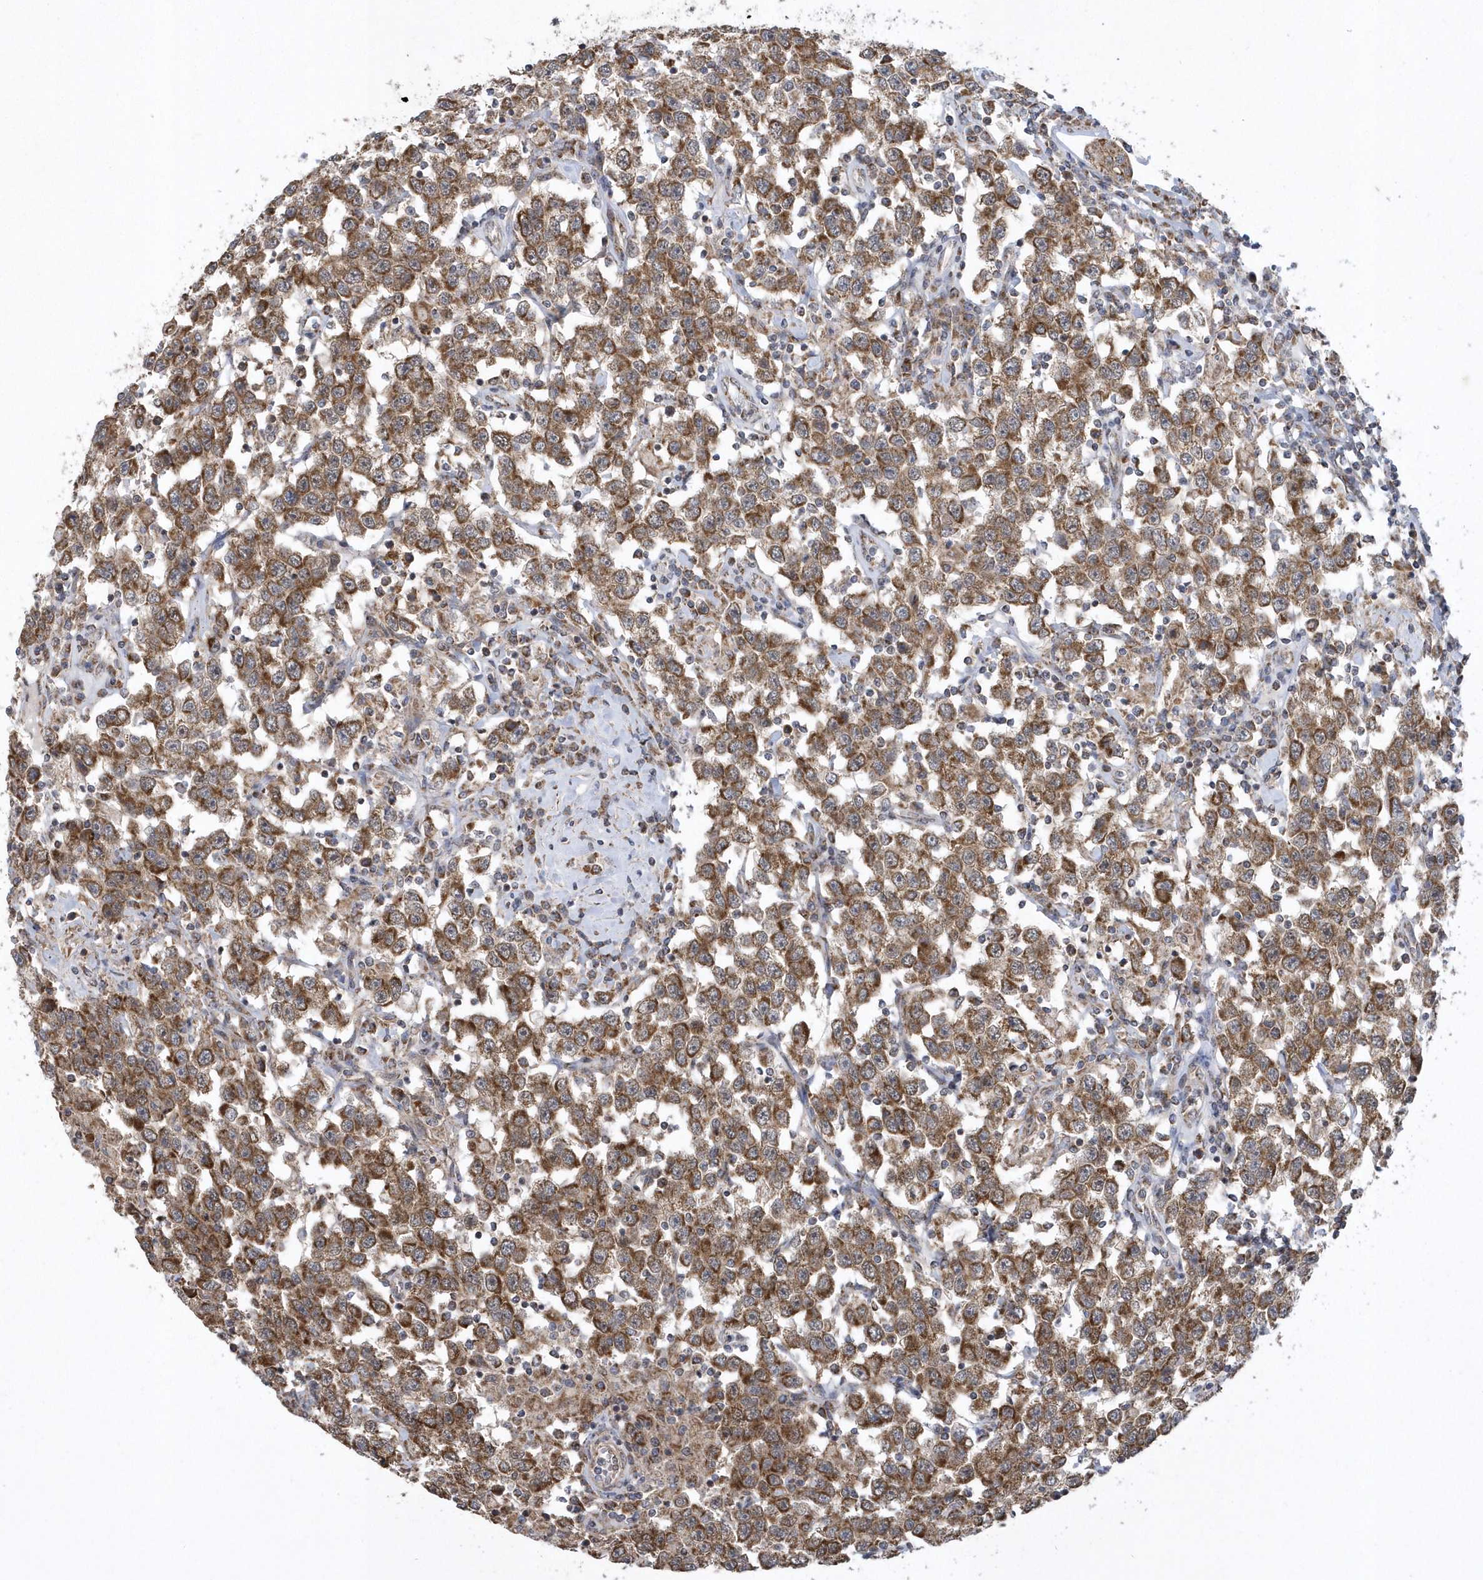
{"staining": {"intensity": "strong", "quantity": ">75%", "location": "cytoplasmic/membranous"}, "tissue": "testis cancer", "cell_type": "Tumor cells", "image_type": "cancer", "snomed": [{"axis": "morphology", "description": "Seminoma, NOS"}, {"axis": "topography", "description": "Testis"}], "caption": "Tumor cells demonstrate high levels of strong cytoplasmic/membranous positivity in approximately >75% of cells in human seminoma (testis).", "gene": "SLX9", "patient": {"sex": "male", "age": 41}}